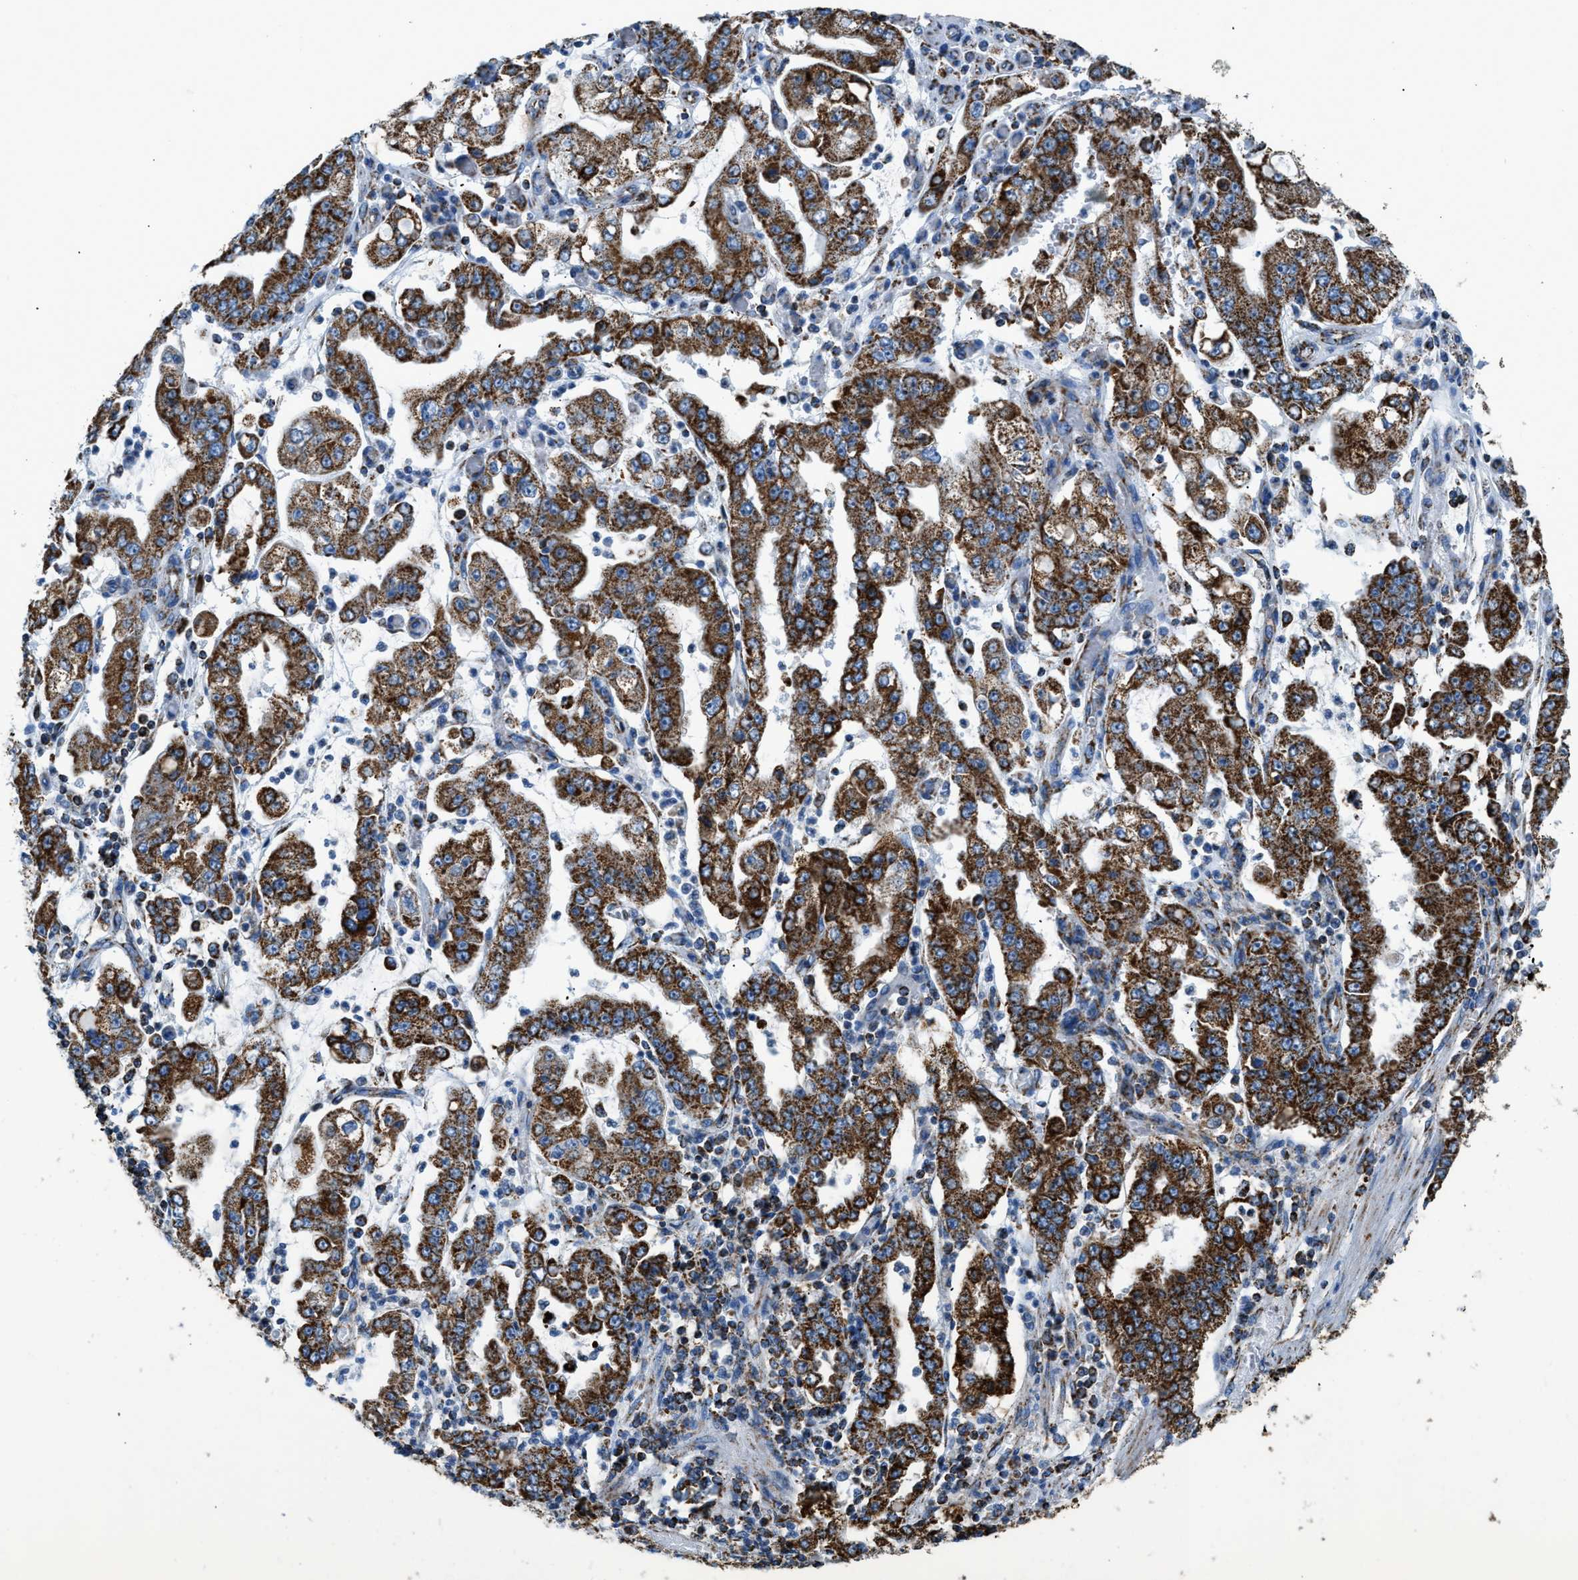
{"staining": {"intensity": "strong", "quantity": ">75%", "location": "cytoplasmic/membranous"}, "tissue": "stomach cancer", "cell_type": "Tumor cells", "image_type": "cancer", "snomed": [{"axis": "morphology", "description": "Adenocarcinoma, NOS"}, {"axis": "topography", "description": "Stomach"}], "caption": "Stomach cancer was stained to show a protein in brown. There is high levels of strong cytoplasmic/membranous expression in approximately >75% of tumor cells.", "gene": "ETFB", "patient": {"sex": "male", "age": 76}}